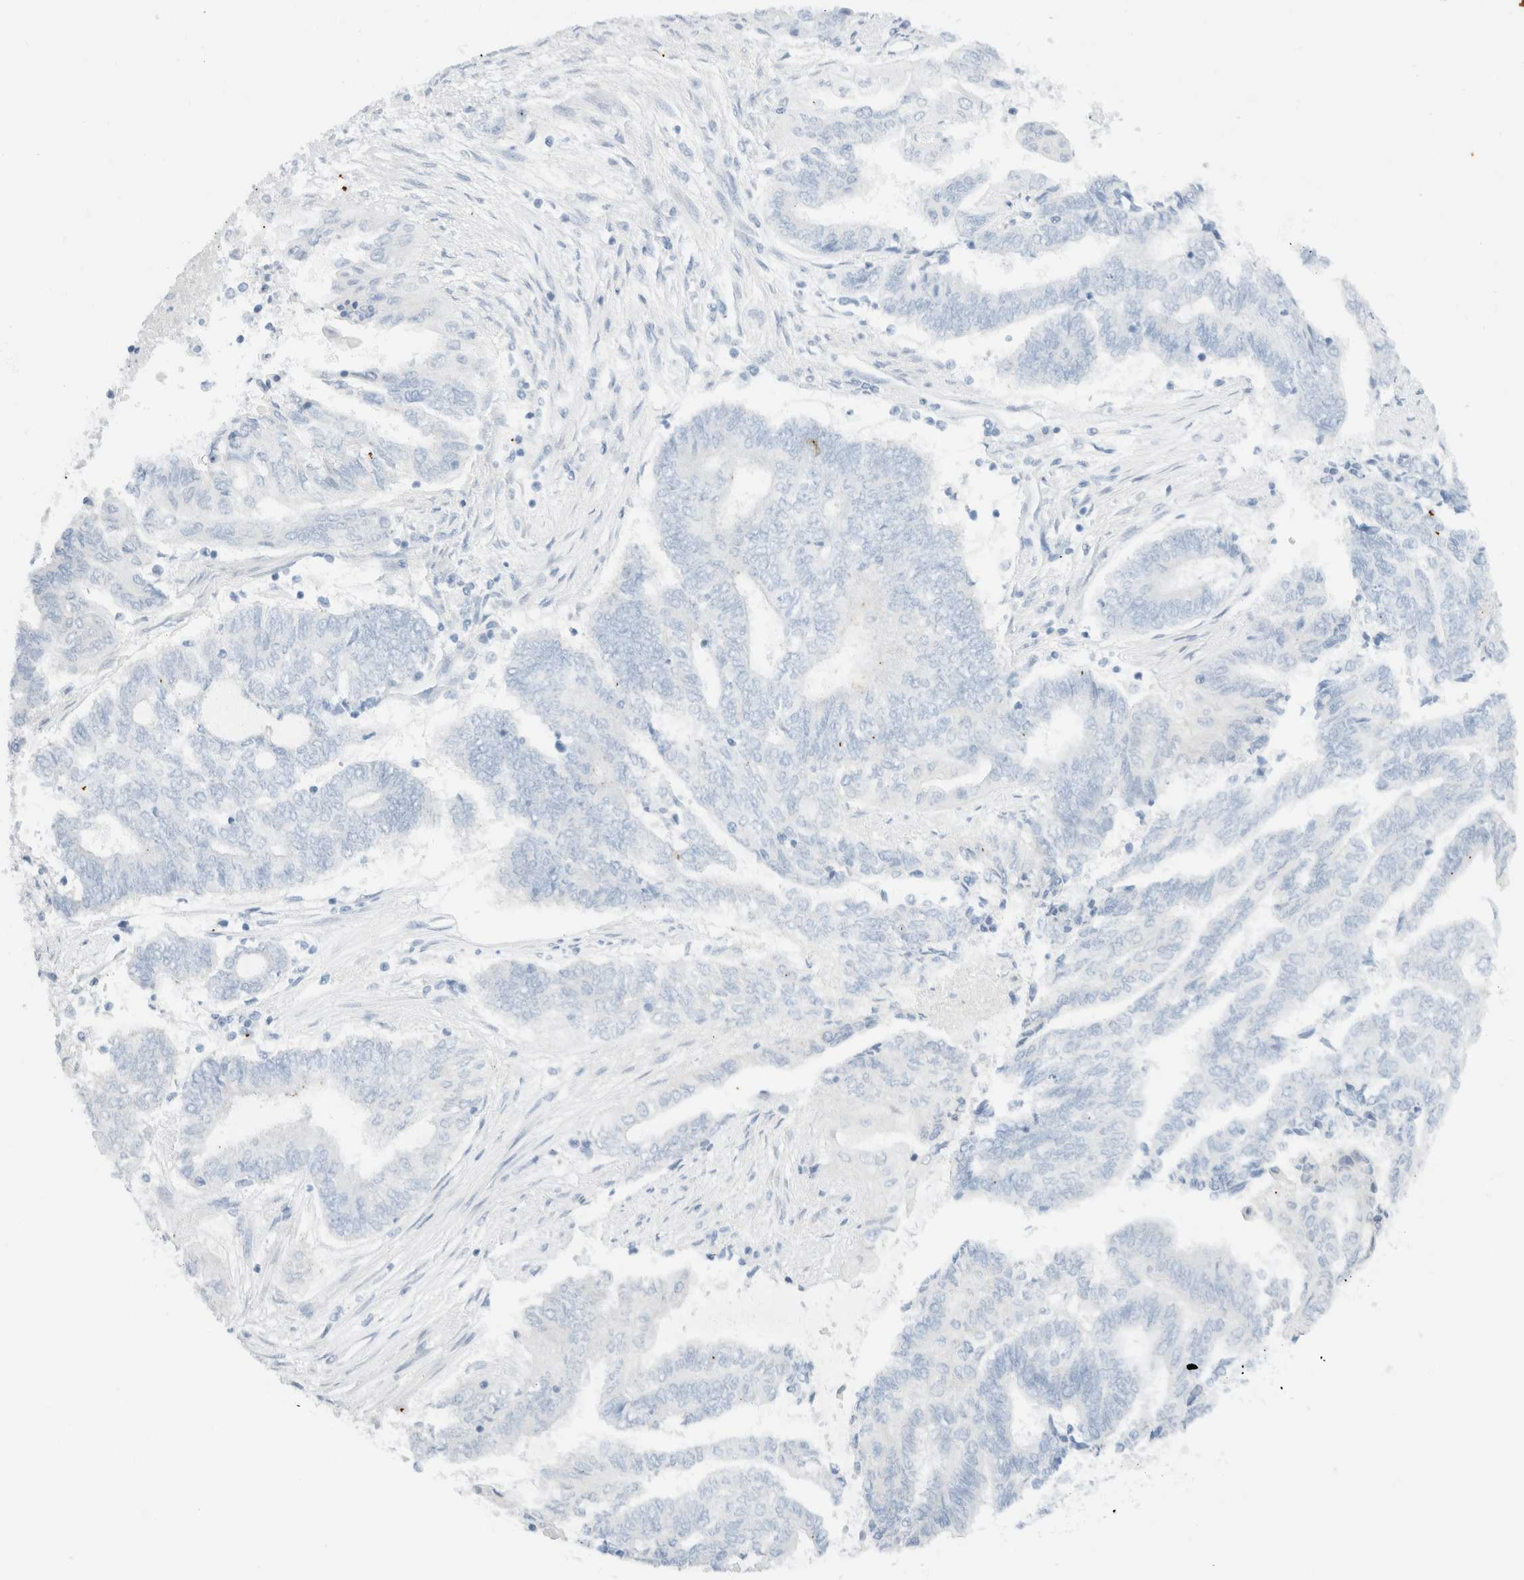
{"staining": {"intensity": "negative", "quantity": "none", "location": "none"}, "tissue": "endometrial cancer", "cell_type": "Tumor cells", "image_type": "cancer", "snomed": [{"axis": "morphology", "description": "Adenocarcinoma, NOS"}, {"axis": "topography", "description": "Uterus"}, {"axis": "topography", "description": "Endometrium"}], "caption": "IHC micrograph of human endometrial cancer stained for a protein (brown), which shows no staining in tumor cells.", "gene": "SH3GLB2", "patient": {"sex": "female", "age": 70}}